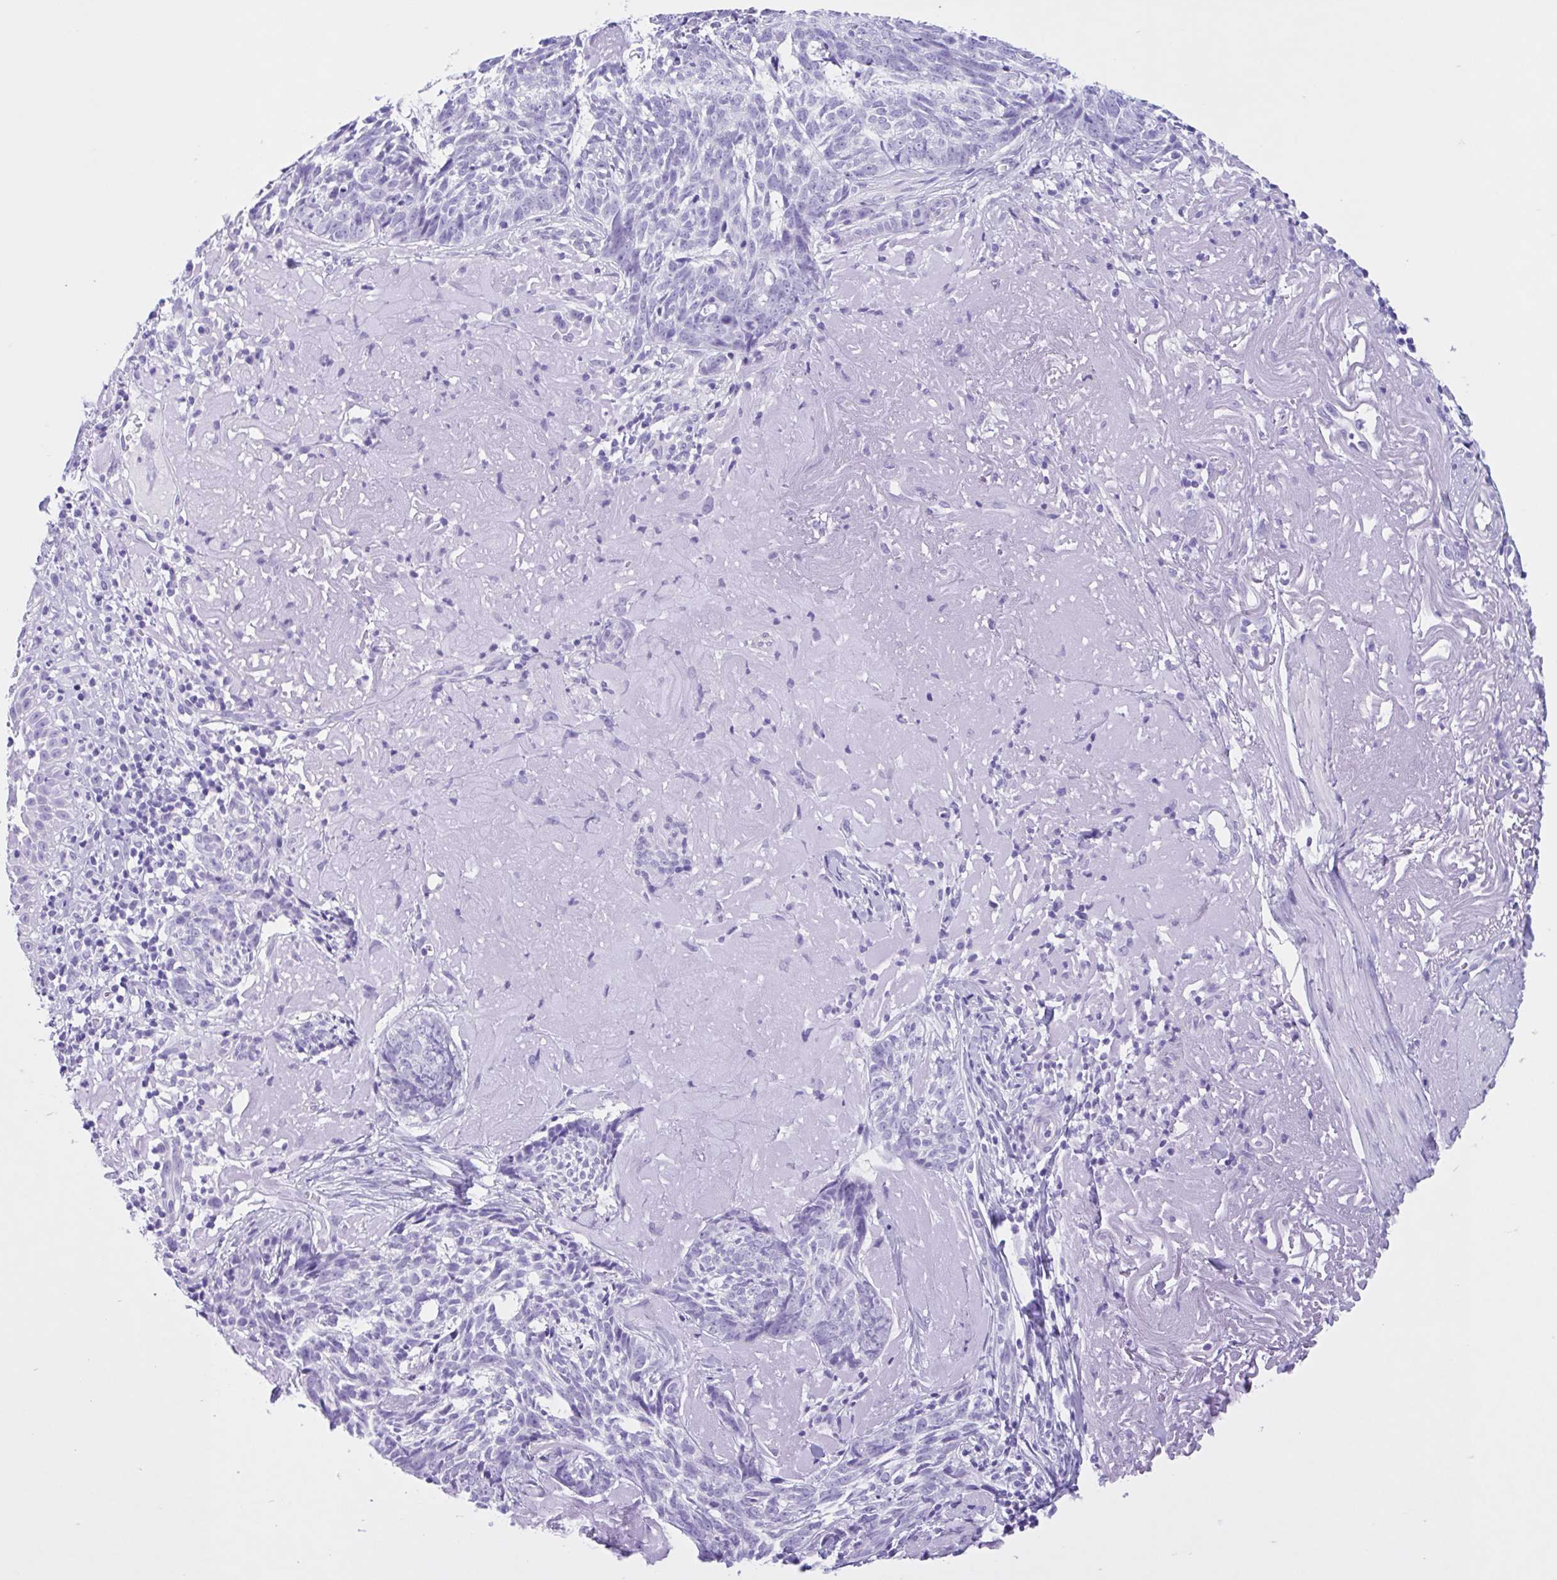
{"staining": {"intensity": "negative", "quantity": "none", "location": "none"}, "tissue": "skin cancer", "cell_type": "Tumor cells", "image_type": "cancer", "snomed": [{"axis": "morphology", "description": "Basal cell carcinoma"}, {"axis": "topography", "description": "Skin"}, {"axis": "topography", "description": "Skin of face"}], "caption": "Immunohistochemistry image of skin cancer stained for a protein (brown), which exhibits no staining in tumor cells.", "gene": "IAPP", "patient": {"sex": "female", "age": 95}}